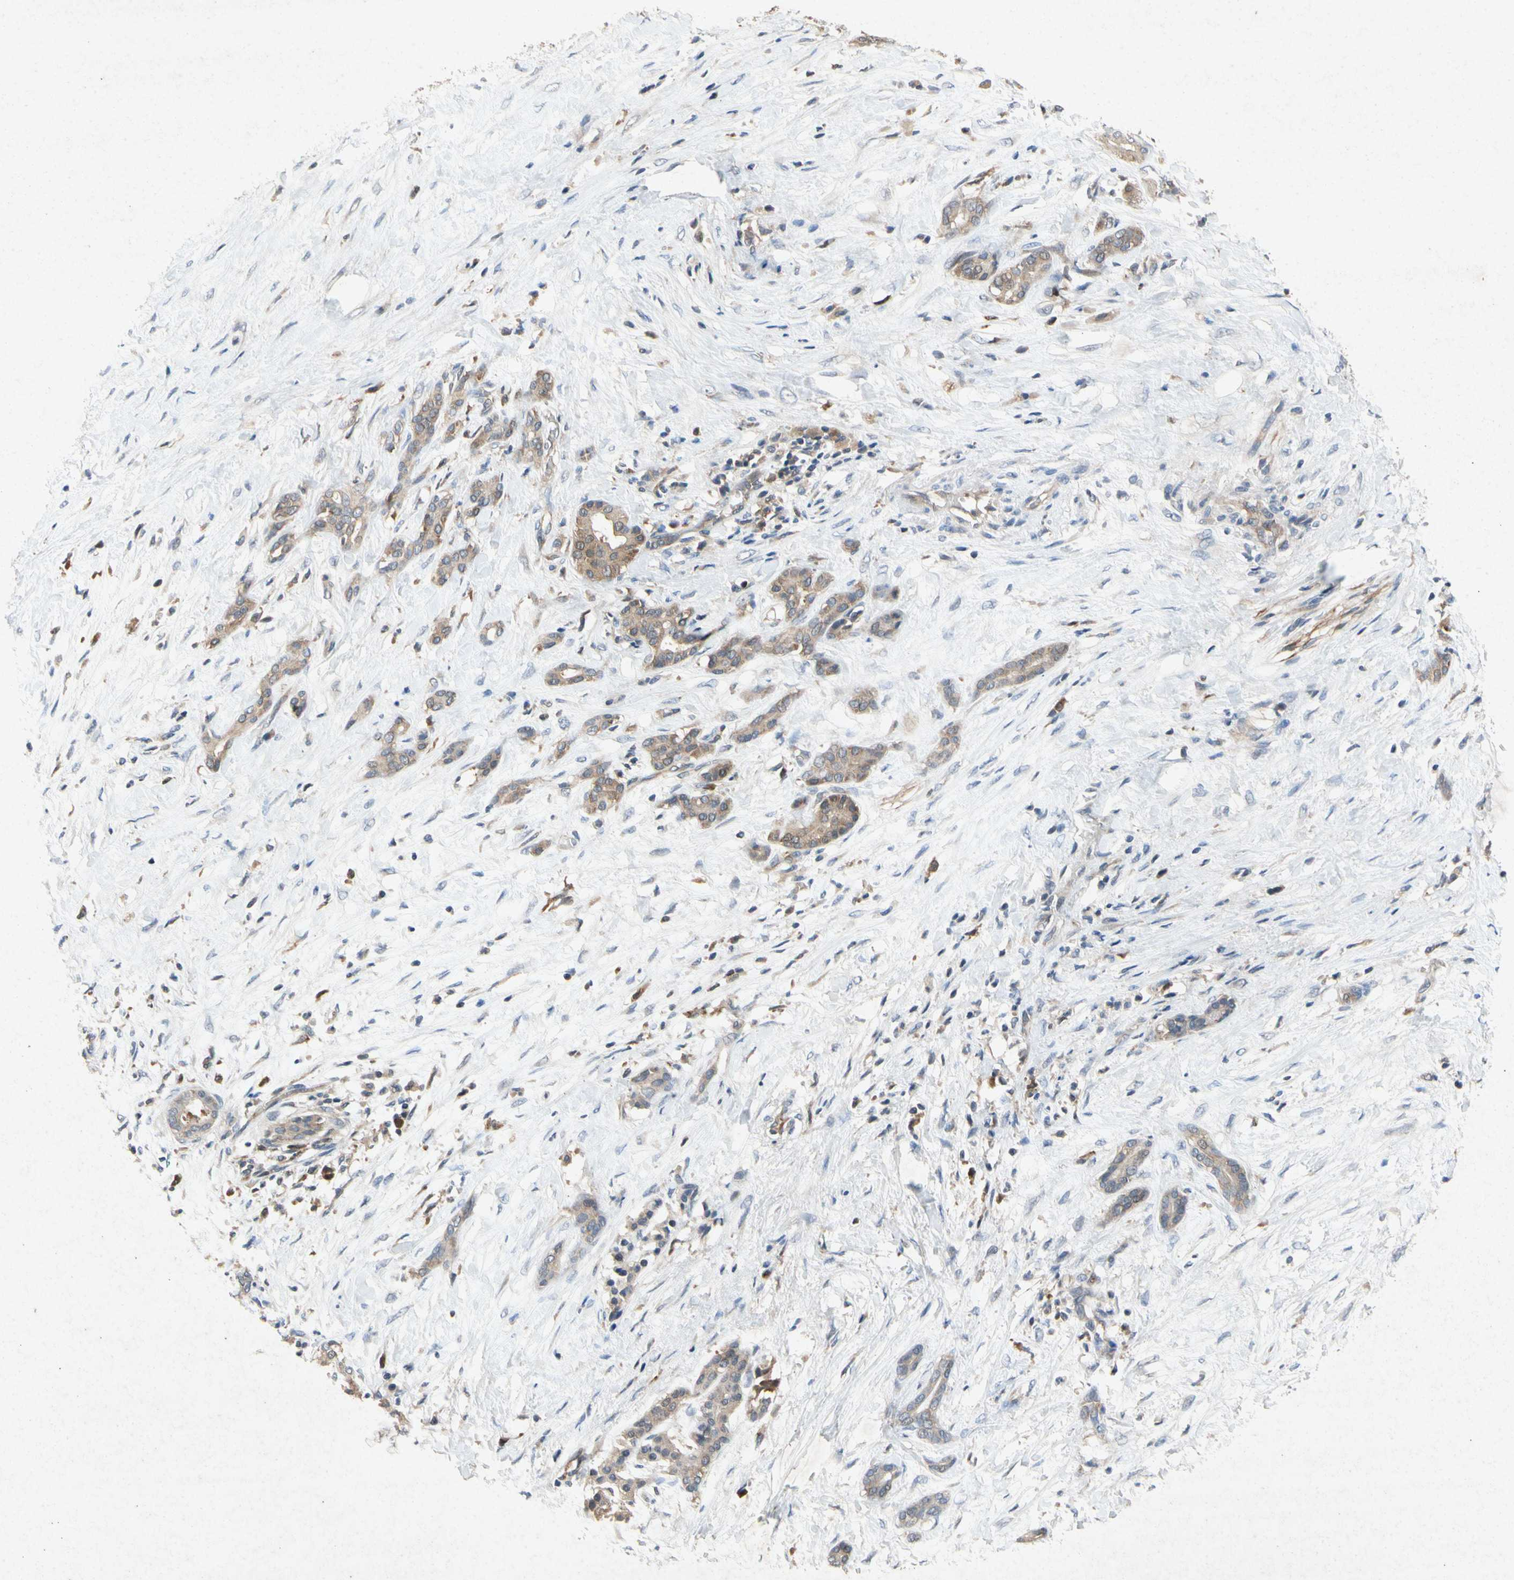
{"staining": {"intensity": "moderate", "quantity": ">75%", "location": "cytoplasmic/membranous"}, "tissue": "pancreatic cancer", "cell_type": "Tumor cells", "image_type": "cancer", "snomed": [{"axis": "morphology", "description": "Adenocarcinoma, NOS"}, {"axis": "topography", "description": "Pancreas"}], "caption": "Pancreatic adenocarcinoma was stained to show a protein in brown. There is medium levels of moderate cytoplasmic/membranous expression in approximately >75% of tumor cells.", "gene": "RPS6KA1", "patient": {"sex": "male", "age": 41}}